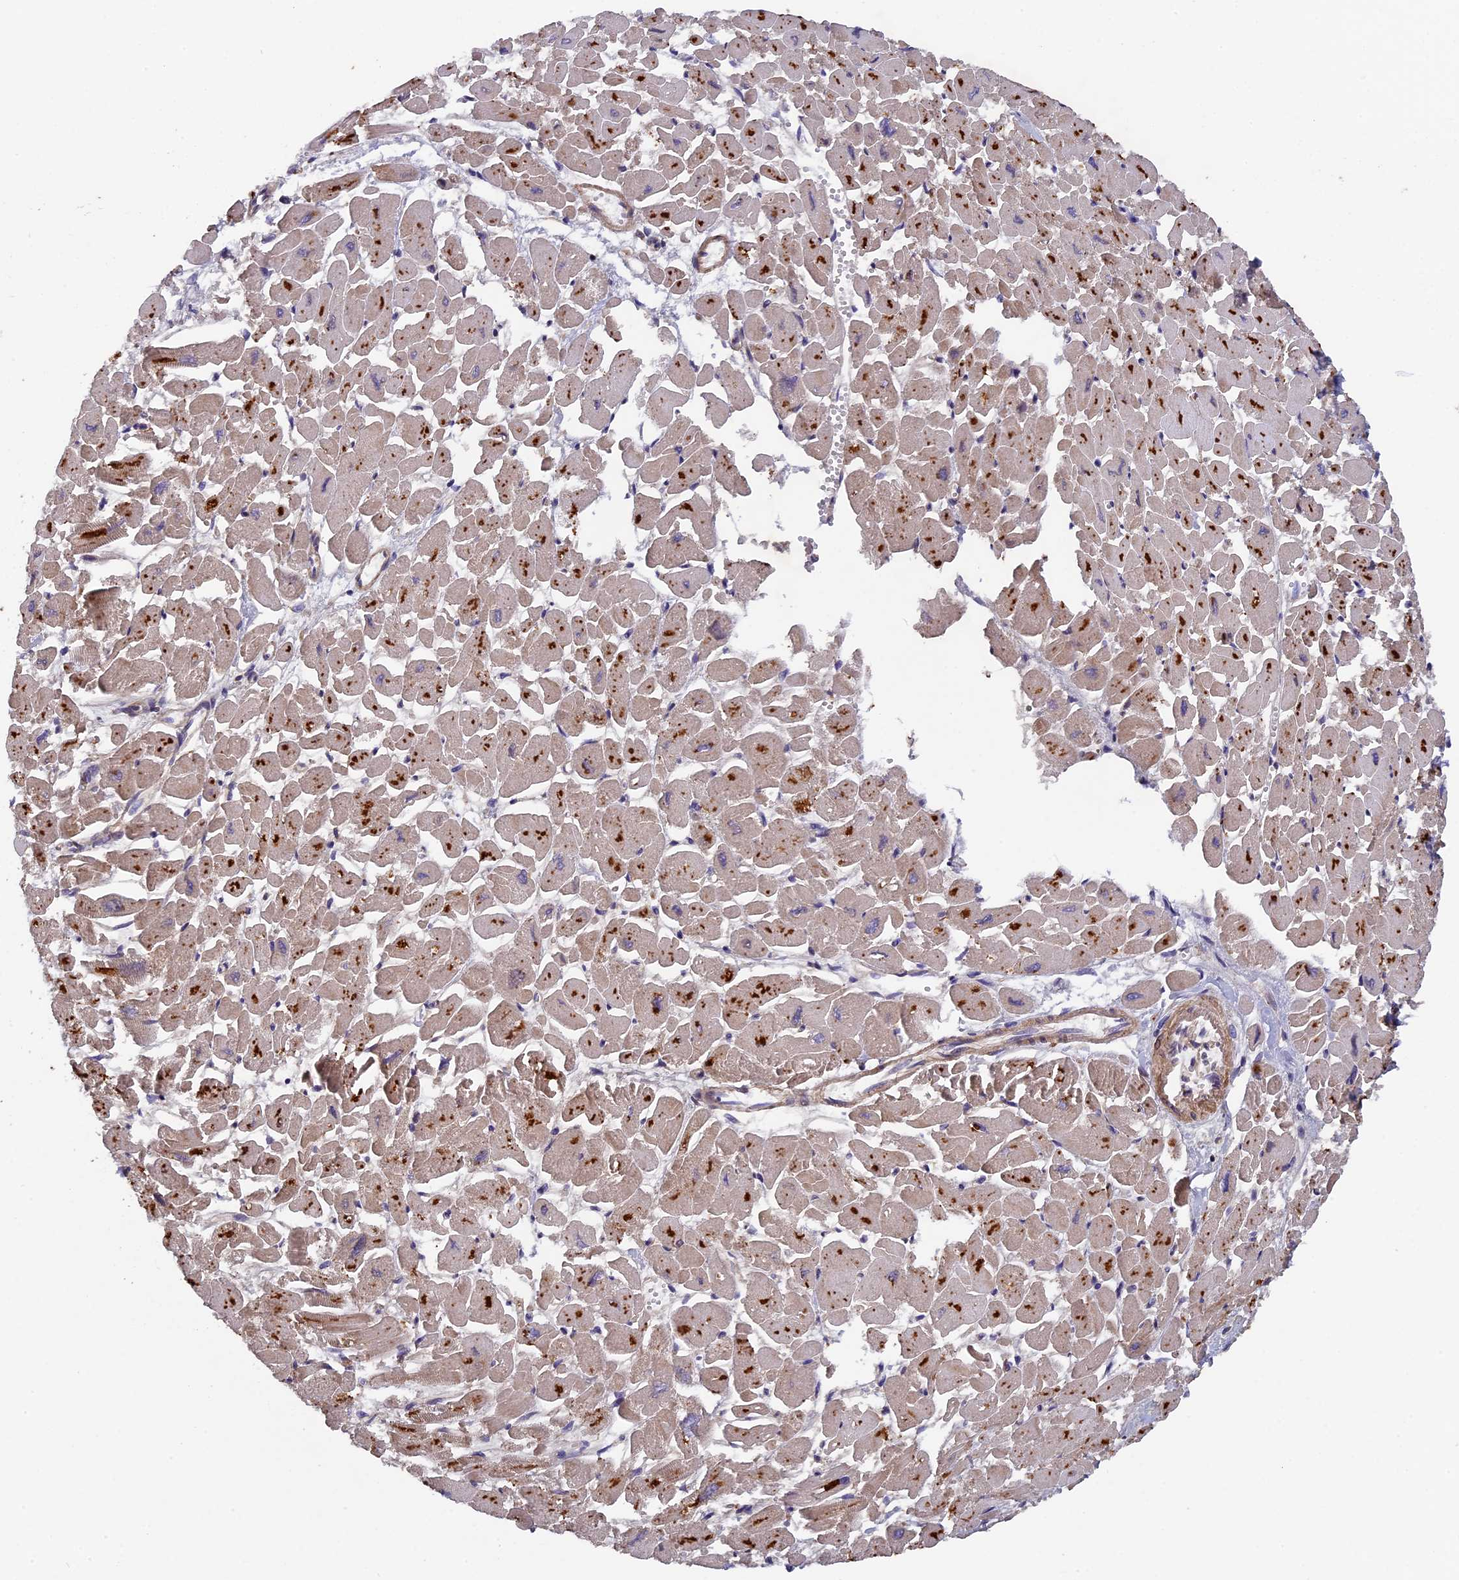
{"staining": {"intensity": "moderate", "quantity": "<25%", "location": "cytoplasmic/membranous"}, "tissue": "heart muscle", "cell_type": "Cardiomyocytes", "image_type": "normal", "snomed": [{"axis": "morphology", "description": "Normal tissue, NOS"}, {"axis": "topography", "description": "Heart"}], "caption": "High-magnification brightfield microscopy of unremarkable heart muscle stained with DAB (brown) and counterstained with hematoxylin (blue). cardiomyocytes exhibit moderate cytoplasmic/membranous positivity is seen in approximately<25% of cells.", "gene": "CCDC153", "patient": {"sex": "male", "age": 54}}